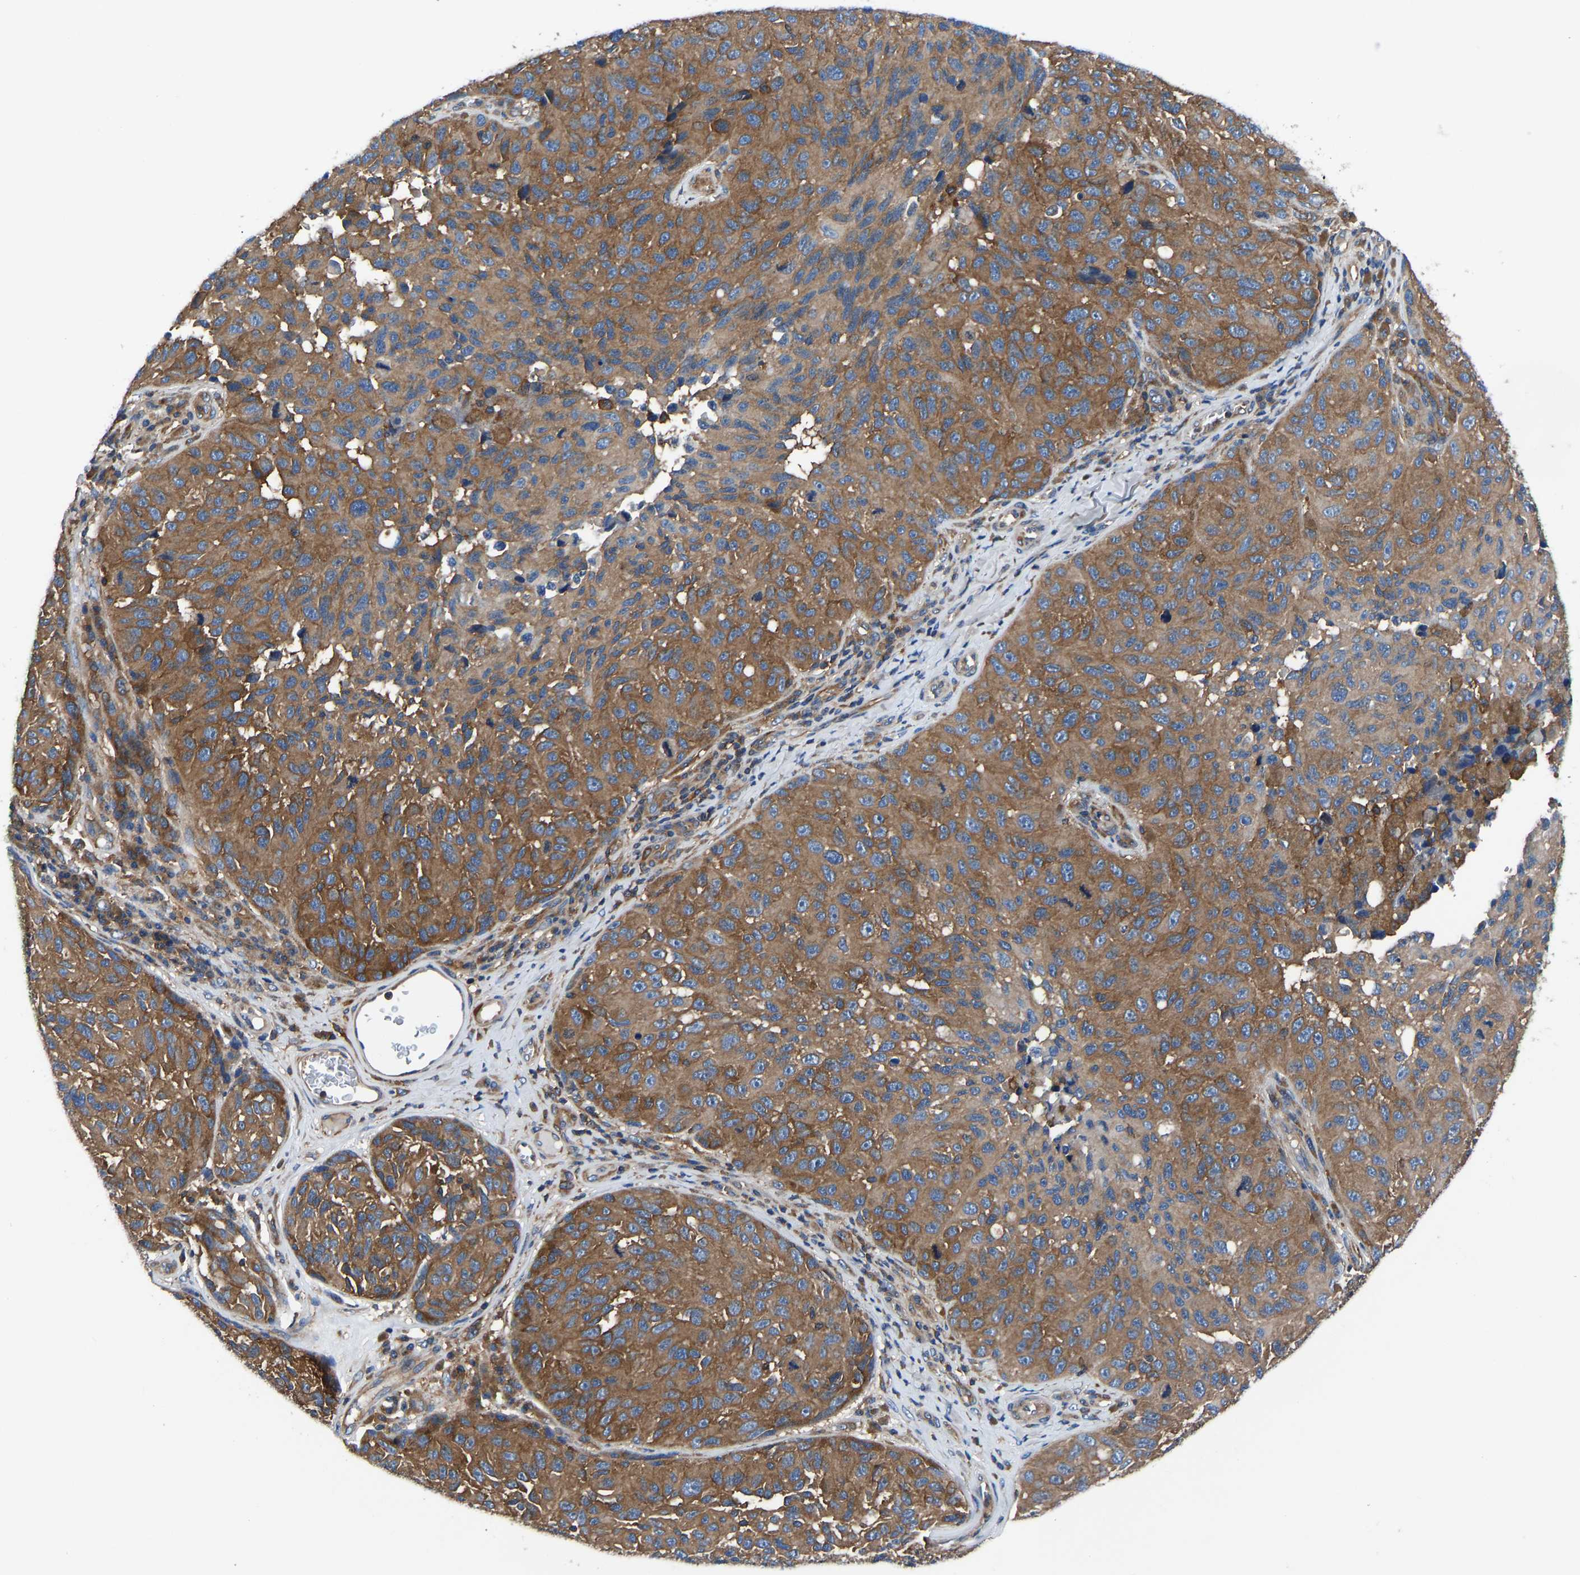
{"staining": {"intensity": "moderate", "quantity": ">75%", "location": "cytoplasmic/membranous"}, "tissue": "melanoma", "cell_type": "Tumor cells", "image_type": "cancer", "snomed": [{"axis": "morphology", "description": "Malignant melanoma, NOS"}, {"axis": "topography", "description": "Skin"}], "caption": "Melanoma stained for a protein reveals moderate cytoplasmic/membranous positivity in tumor cells. Nuclei are stained in blue.", "gene": "PRKAR1A", "patient": {"sex": "female", "age": 73}}